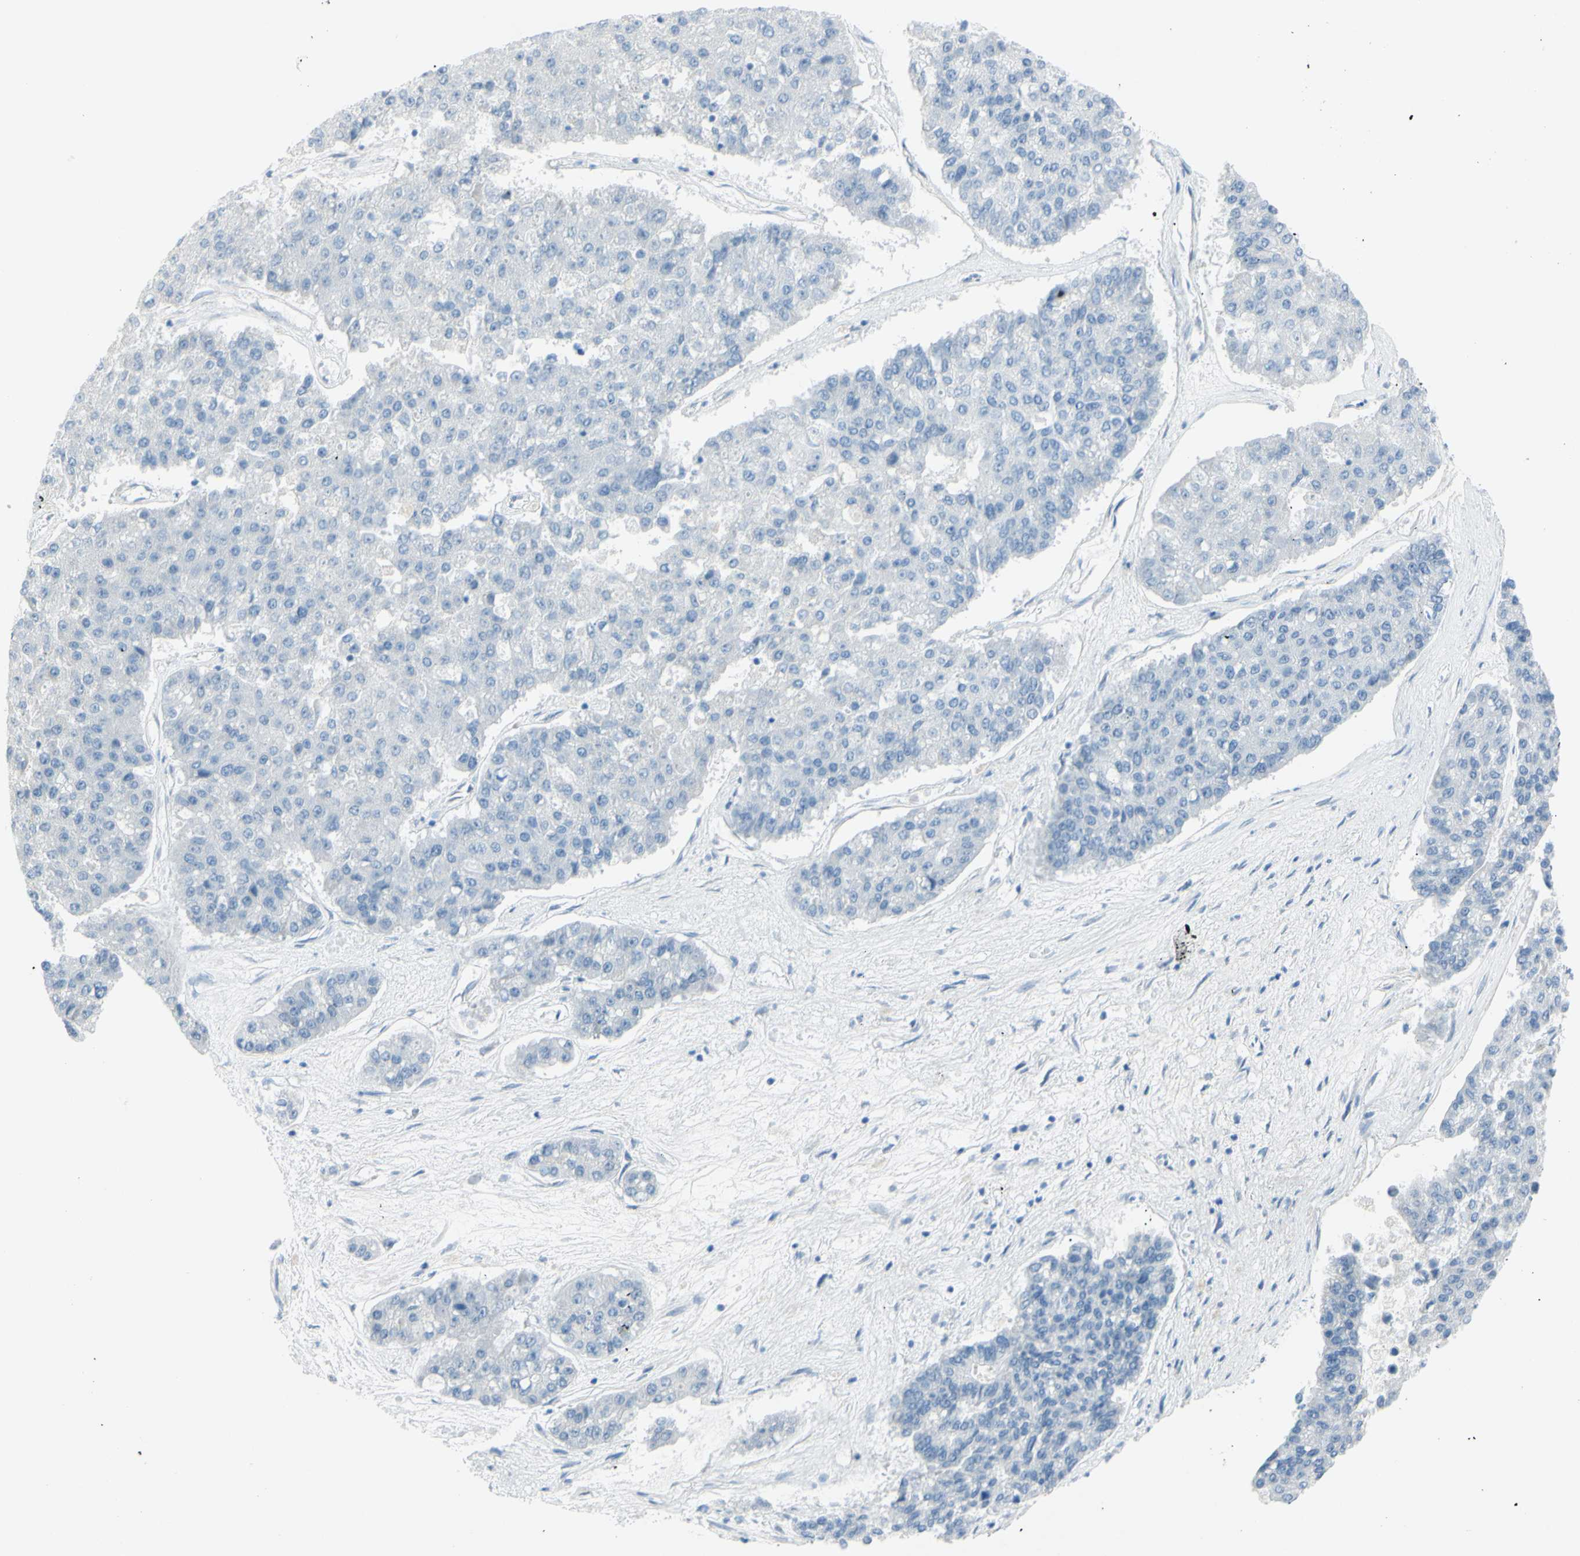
{"staining": {"intensity": "negative", "quantity": "none", "location": "none"}, "tissue": "pancreatic cancer", "cell_type": "Tumor cells", "image_type": "cancer", "snomed": [{"axis": "morphology", "description": "Adenocarcinoma, NOS"}, {"axis": "topography", "description": "Pancreas"}], "caption": "Tumor cells are negative for protein expression in human pancreatic cancer (adenocarcinoma).", "gene": "DCT", "patient": {"sex": "male", "age": 50}}